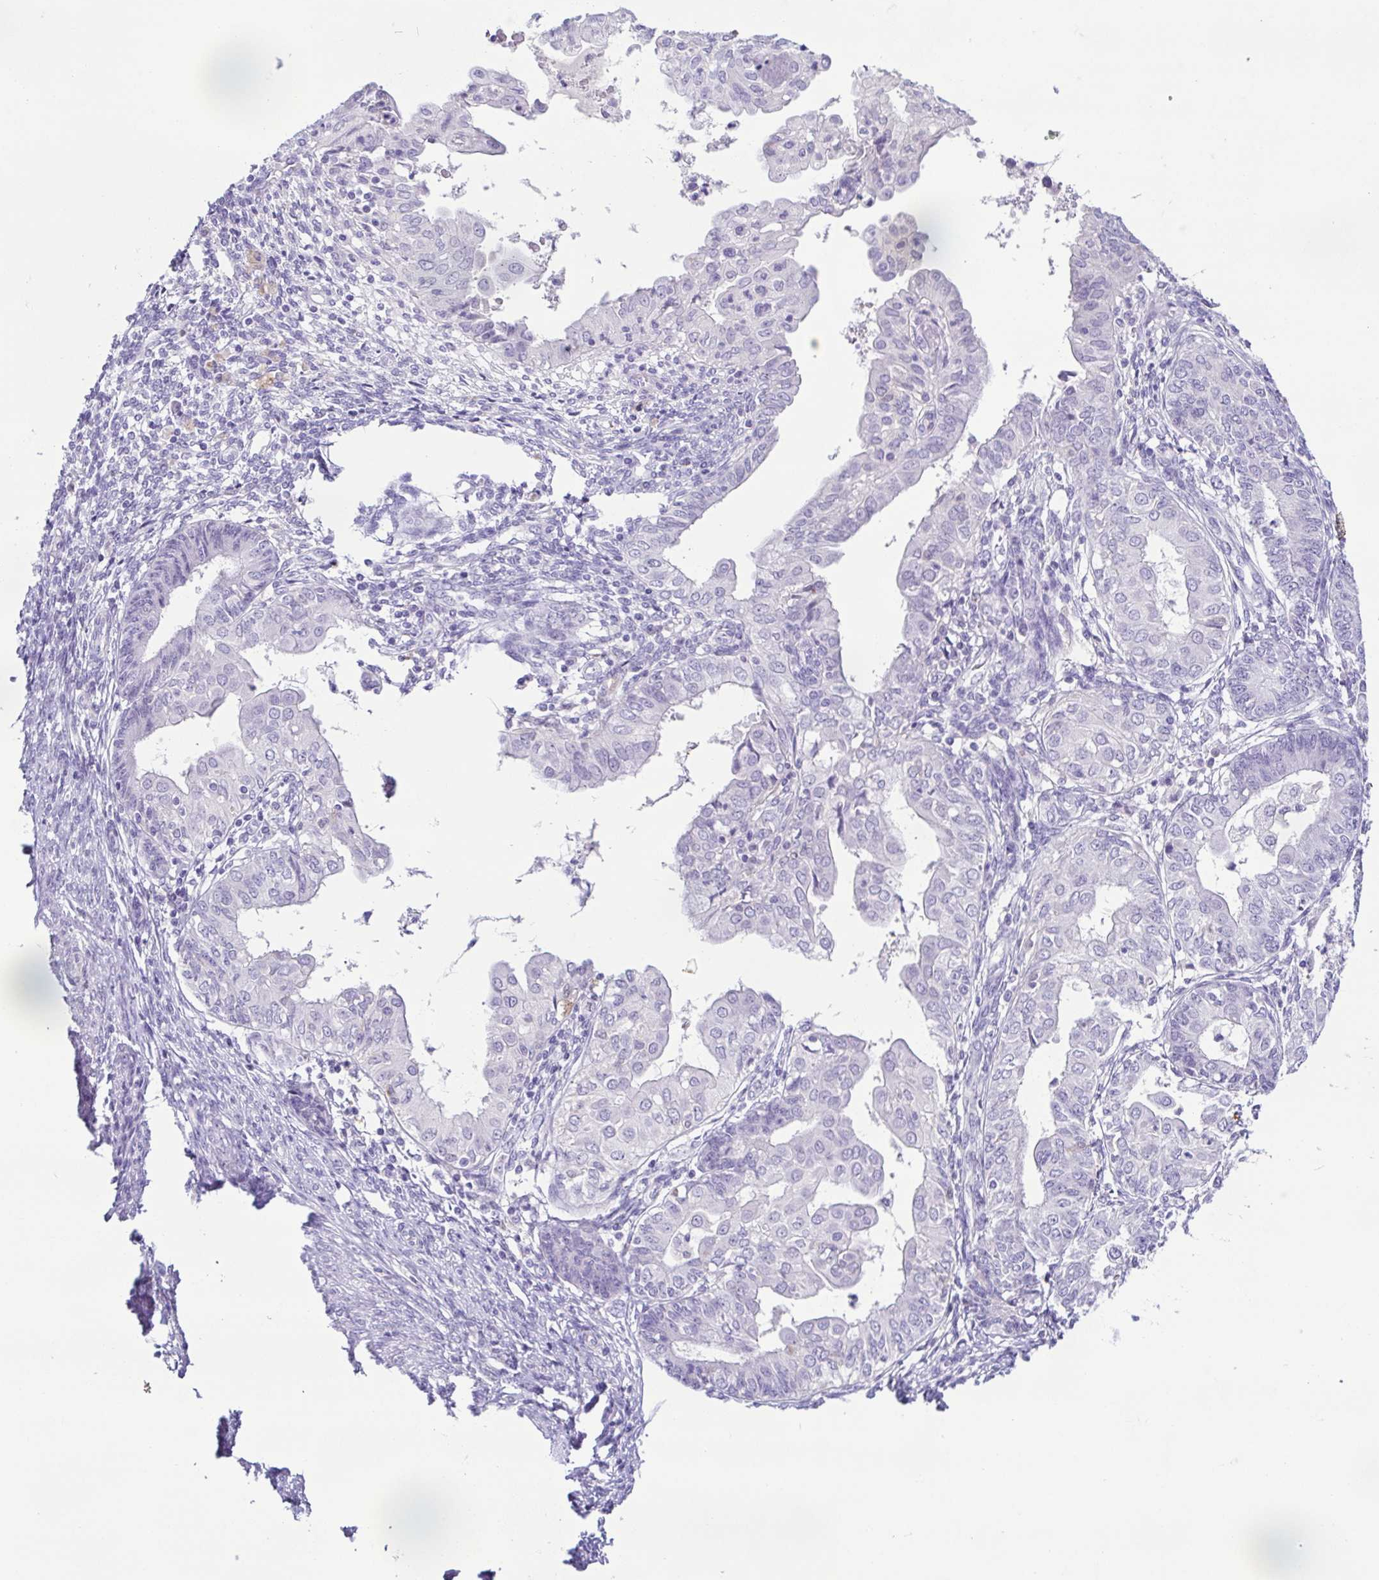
{"staining": {"intensity": "negative", "quantity": "none", "location": "none"}, "tissue": "endometrial cancer", "cell_type": "Tumor cells", "image_type": "cancer", "snomed": [{"axis": "morphology", "description": "Adenocarcinoma, NOS"}, {"axis": "topography", "description": "Endometrium"}], "caption": "This is an IHC image of endometrial adenocarcinoma. There is no expression in tumor cells.", "gene": "TERT", "patient": {"sex": "female", "age": 68}}